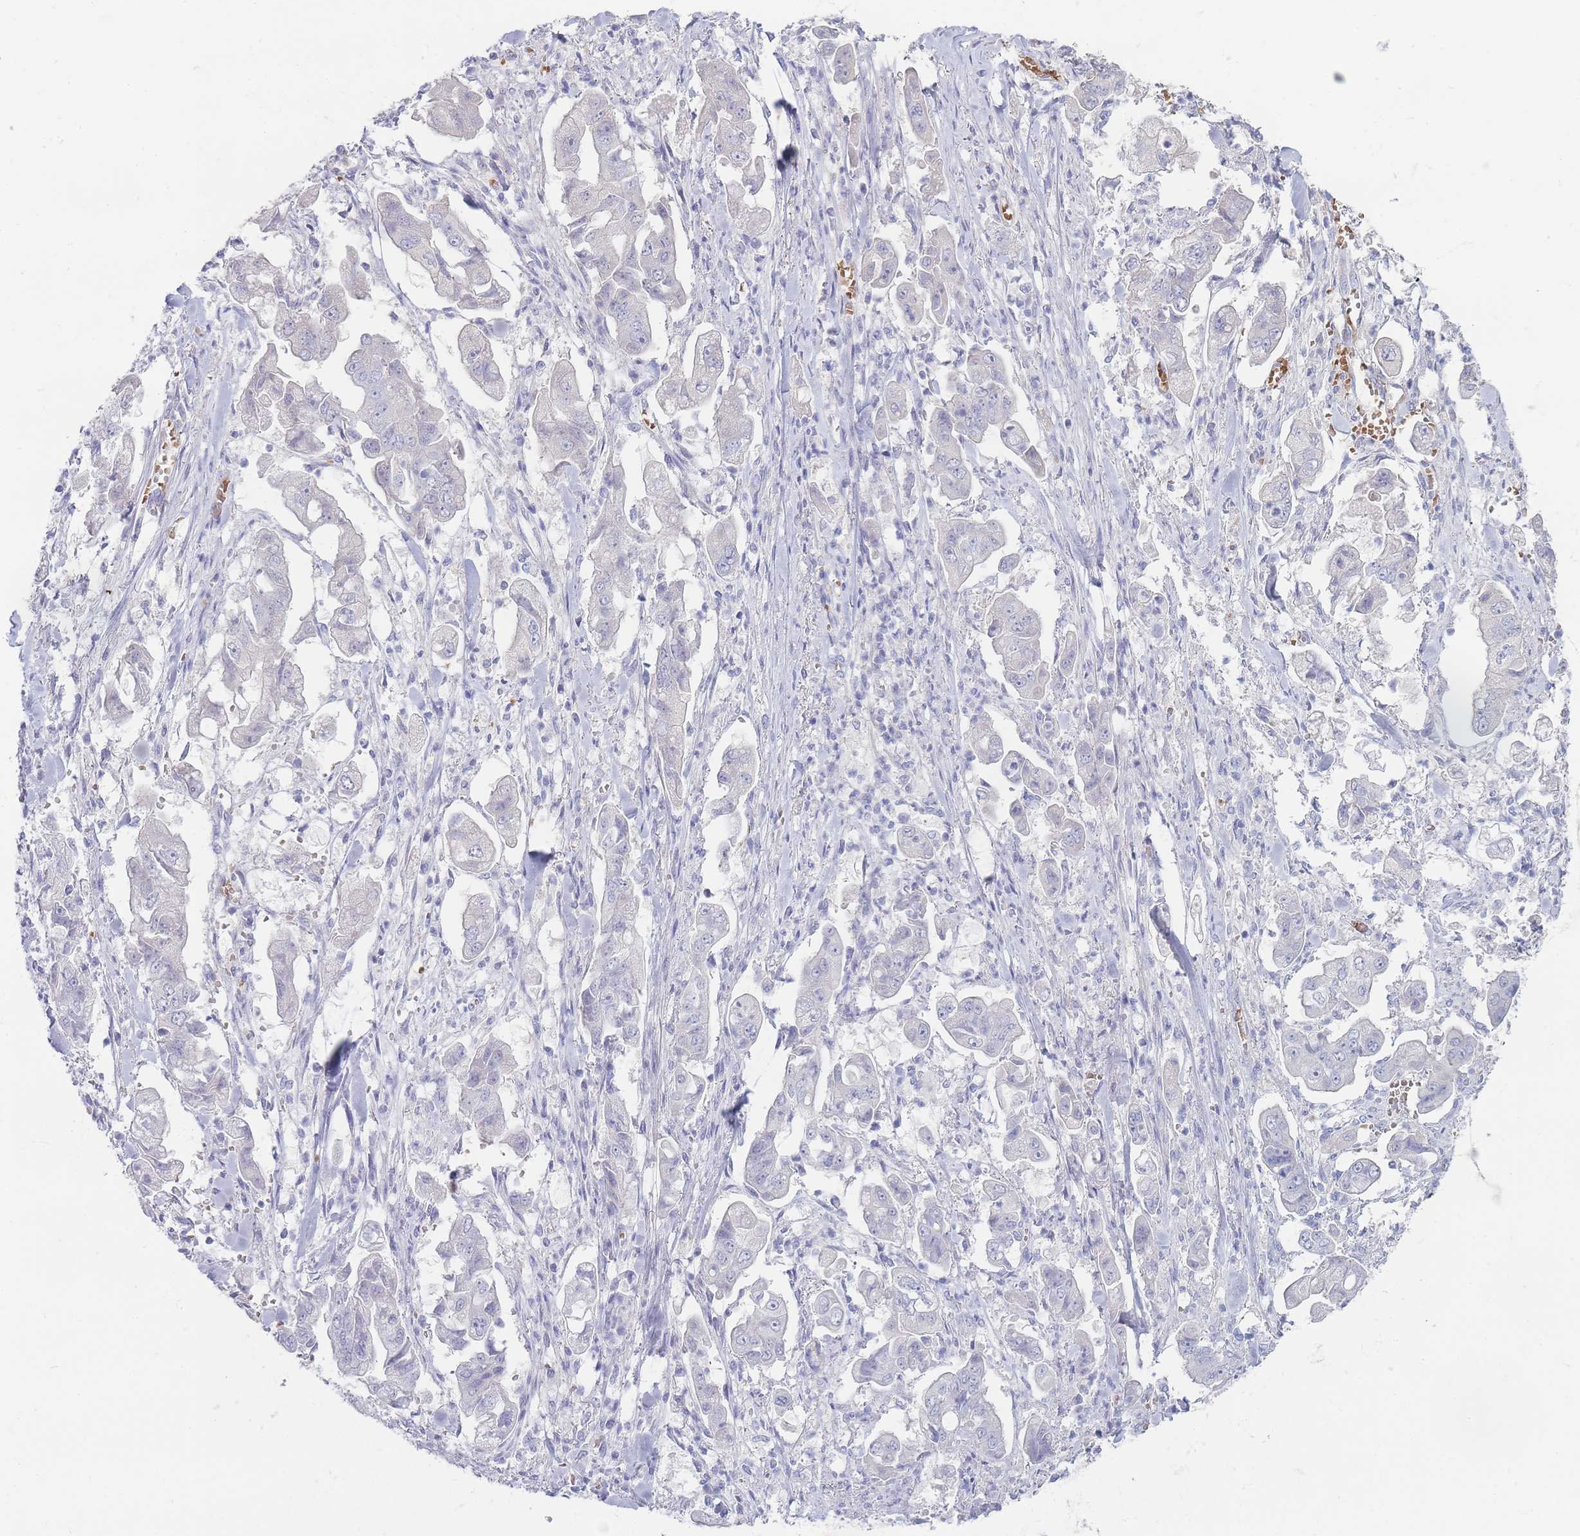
{"staining": {"intensity": "negative", "quantity": "none", "location": "none"}, "tissue": "stomach cancer", "cell_type": "Tumor cells", "image_type": "cancer", "snomed": [{"axis": "morphology", "description": "Adenocarcinoma, NOS"}, {"axis": "topography", "description": "Stomach"}], "caption": "Tumor cells show no significant protein positivity in stomach cancer.", "gene": "HBG2", "patient": {"sex": "male", "age": 62}}